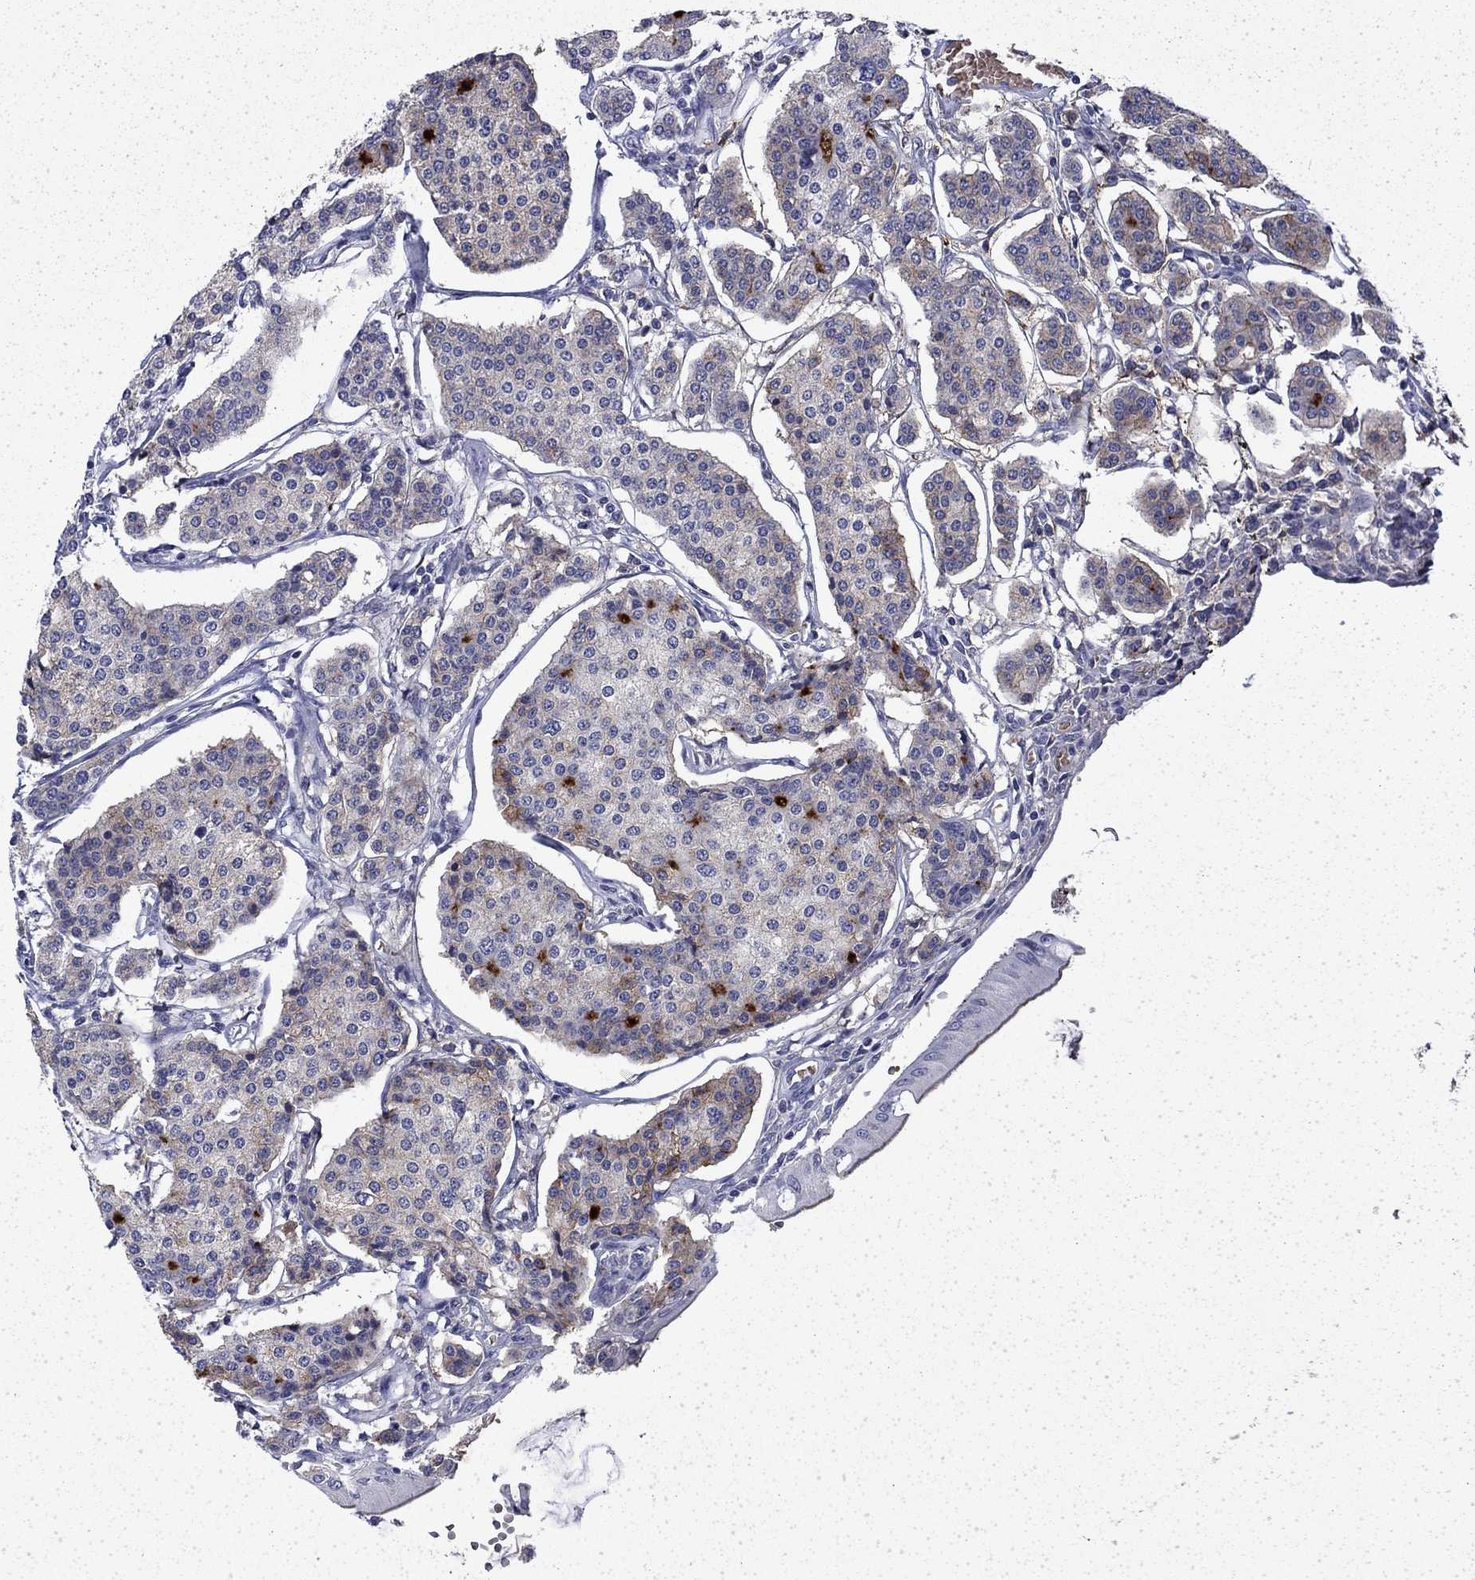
{"staining": {"intensity": "negative", "quantity": "none", "location": "none"}, "tissue": "carcinoid", "cell_type": "Tumor cells", "image_type": "cancer", "snomed": [{"axis": "morphology", "description": "Carcinoid, malignant, NOS"}, {"axis": "topography", "description": "Small intestine"}], "caption": "This is a photomicrograph of immunohistochemistry (IHC) staining of malignant carcinoid, which shows no positivity in tumor cells.", "gene": "ENPP6", "patient": {"sex": "female", "age": 65}}